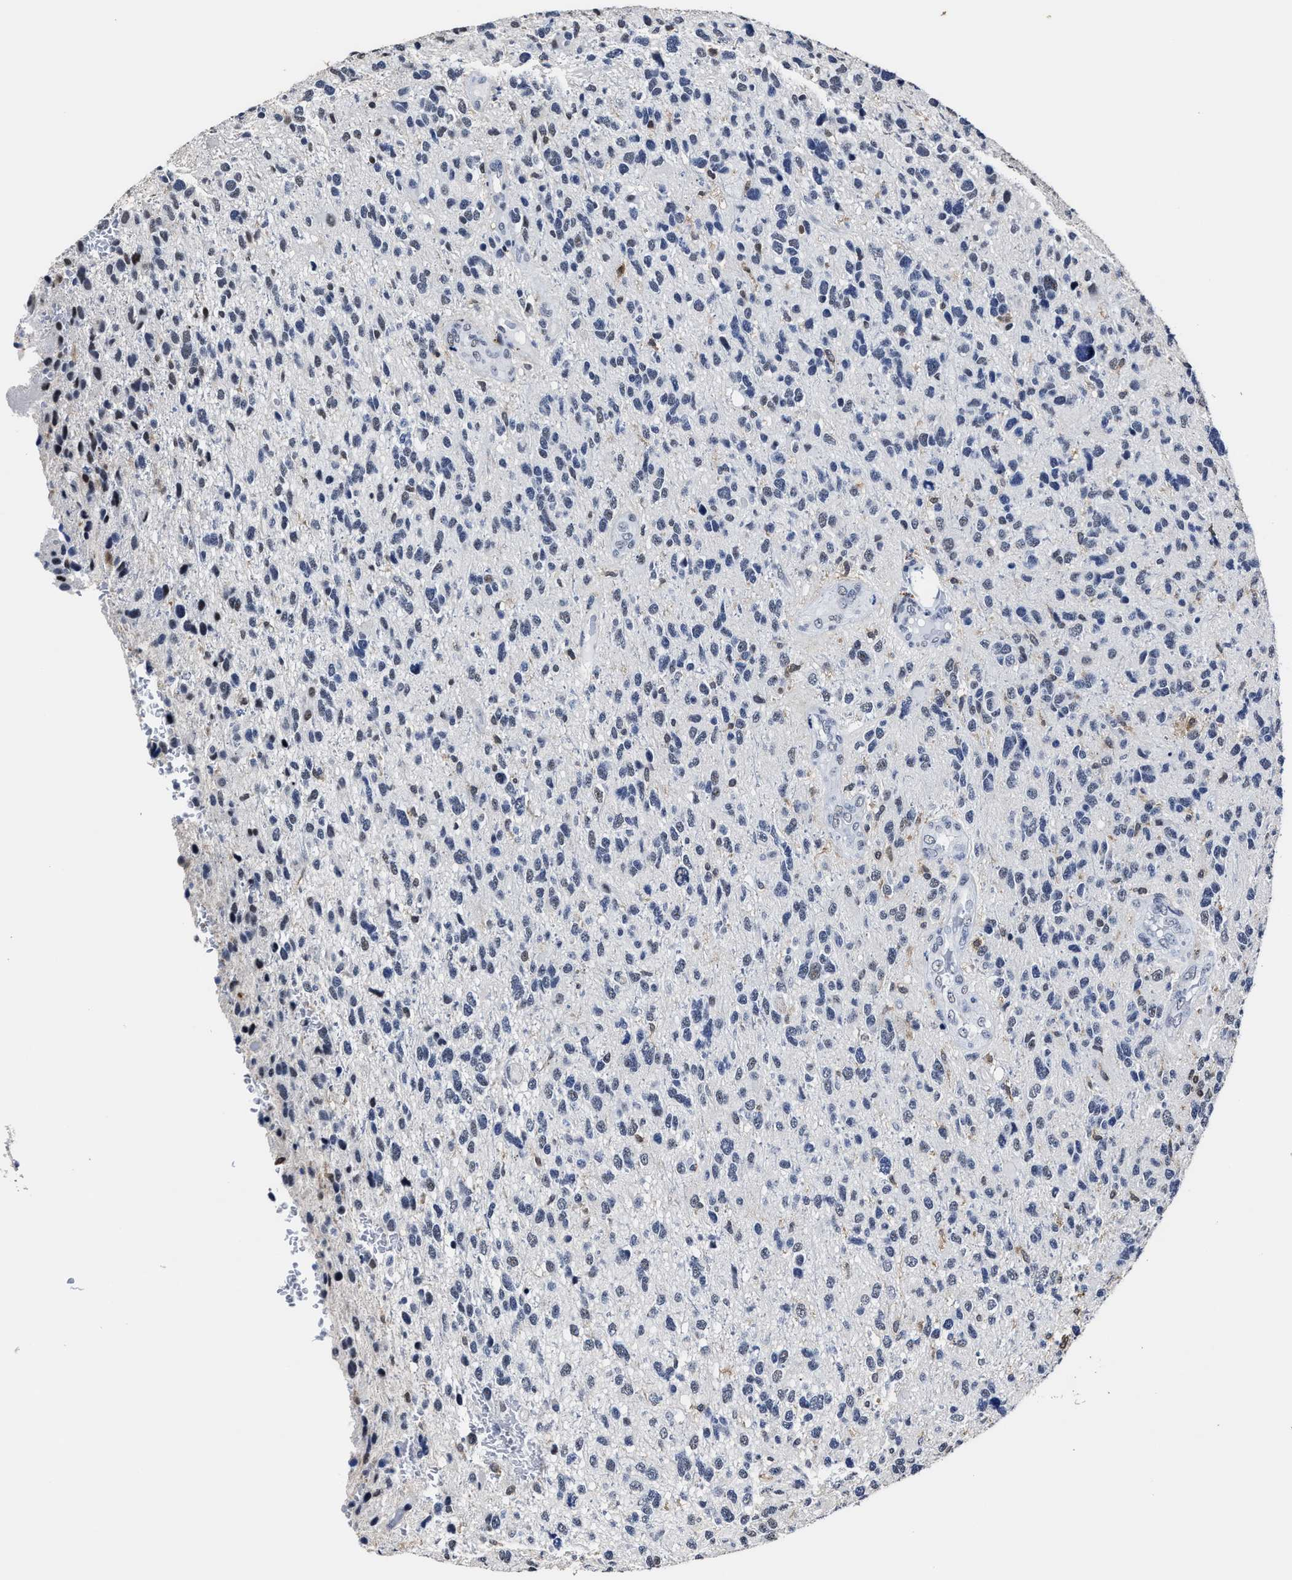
{"staining": {"intensity": "negative", "quantity": "none", "location": "none"}, "tissue": "glioma", "cell_type": "Tumor cells", "image_type": "cancer", "snomed": [{"axis": "morphology", "description": "Glioma, malignant, High grade"}, {"axis": "topography", "description": "Brain"}], "caption": "High power microscopy histopathology image of an IHC photomicrograph of high-grade glioma (malignant), revealing no significant expression in tumor cells.", "gene": "PRPF4B", "patient": {"sex": "female", "age": 58}}